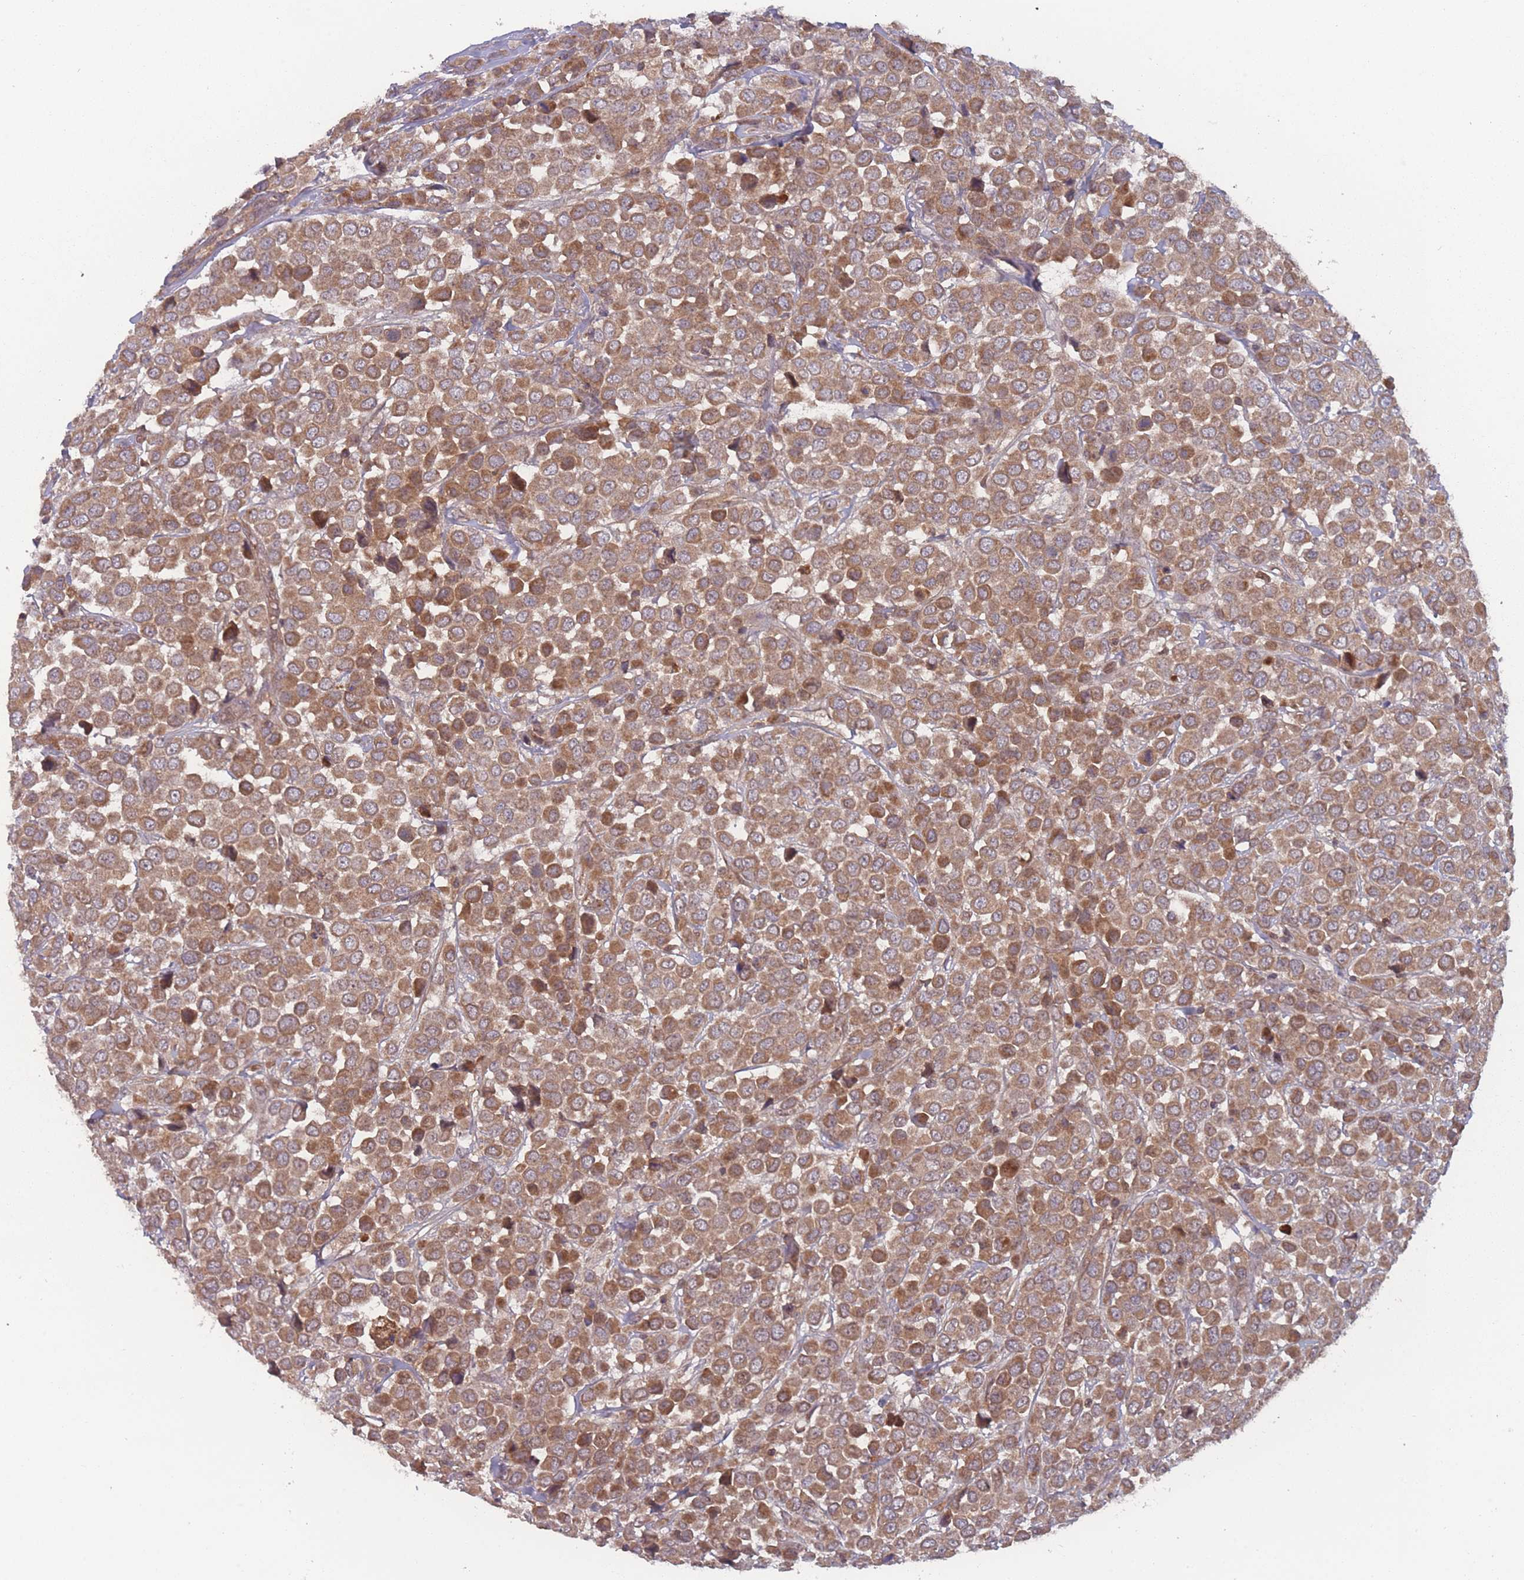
{"staining": {"intensity": "moderate", "quantity": ">75%", "location": "cytoplasmic/membranous"}, "tissue": "breast cancer", "cell_type": "Tumor cells", "image_type": "cancer", "snomed": [{"axis": "morphology", "description": "Duct carcinoma"}, {"axis": "topography", "description": "Breast"}], "caption": "This is an image of immunohistochemistry (IHC) staining of breast infiltrating ductal carcinoma, which shows moderate positivity in the cytoplasmic/membranous of tumor cells.", "gene": "ATP5MG", "patient": {"sex": "female", "age": 61}}